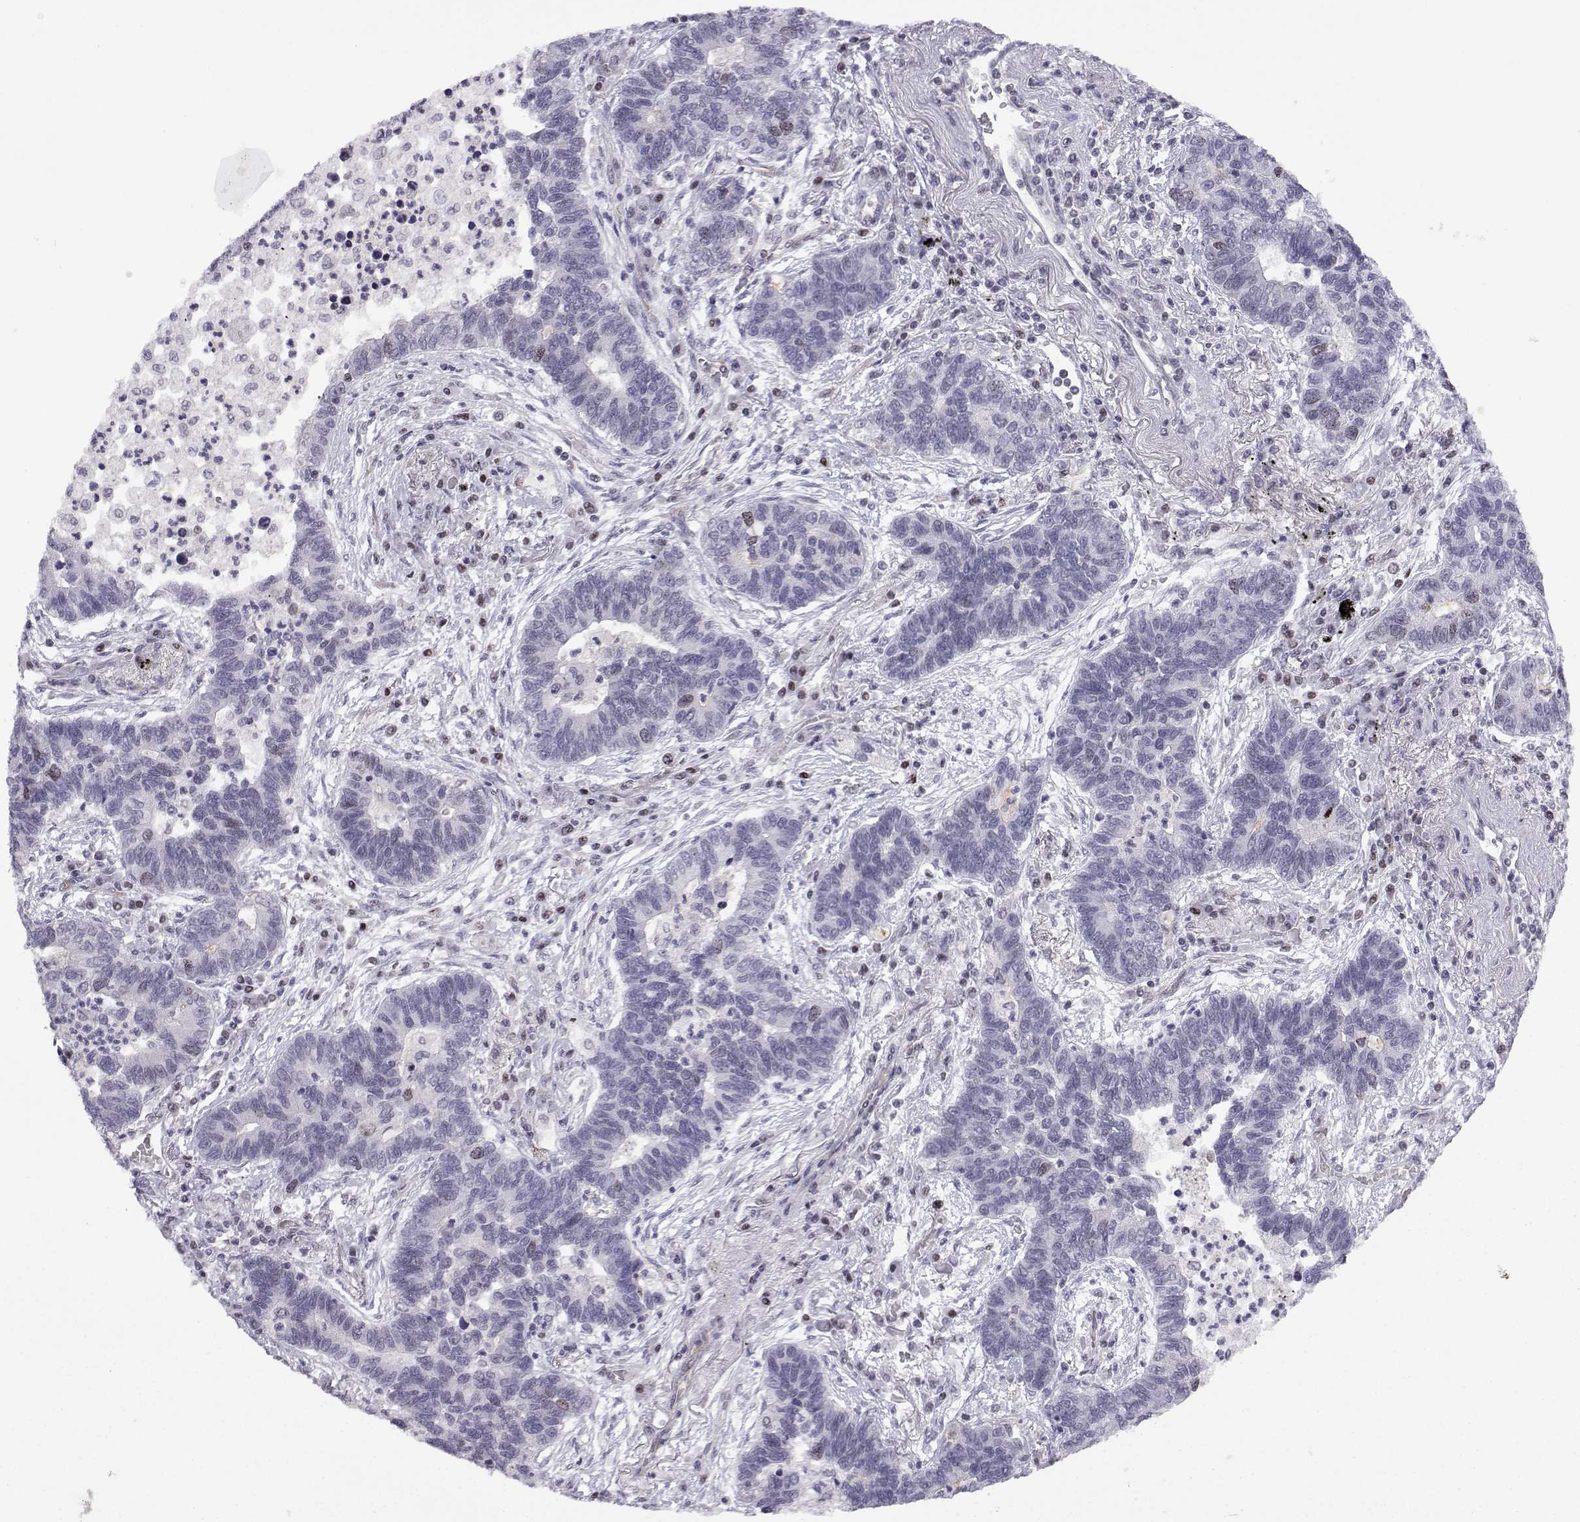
{"staining": {"intensity": "weak", "quantity": "<25%", "location": "nuclear"}, "tissue": "lung cancer", "cell_type": "Tumor cells", "image_type": "cancer", "snomed": [{"axis": "morphology", "description": "Adenocarcinoma, NOS"}, {"axis": "topography", "description": "Lung"}], "caption": "Immunohistochemical staining of human lung adenocarcinoma displays no significant staining in tumor cells.", "gene": "INCENP", "patient": {"sex": "female", "age": 57}}